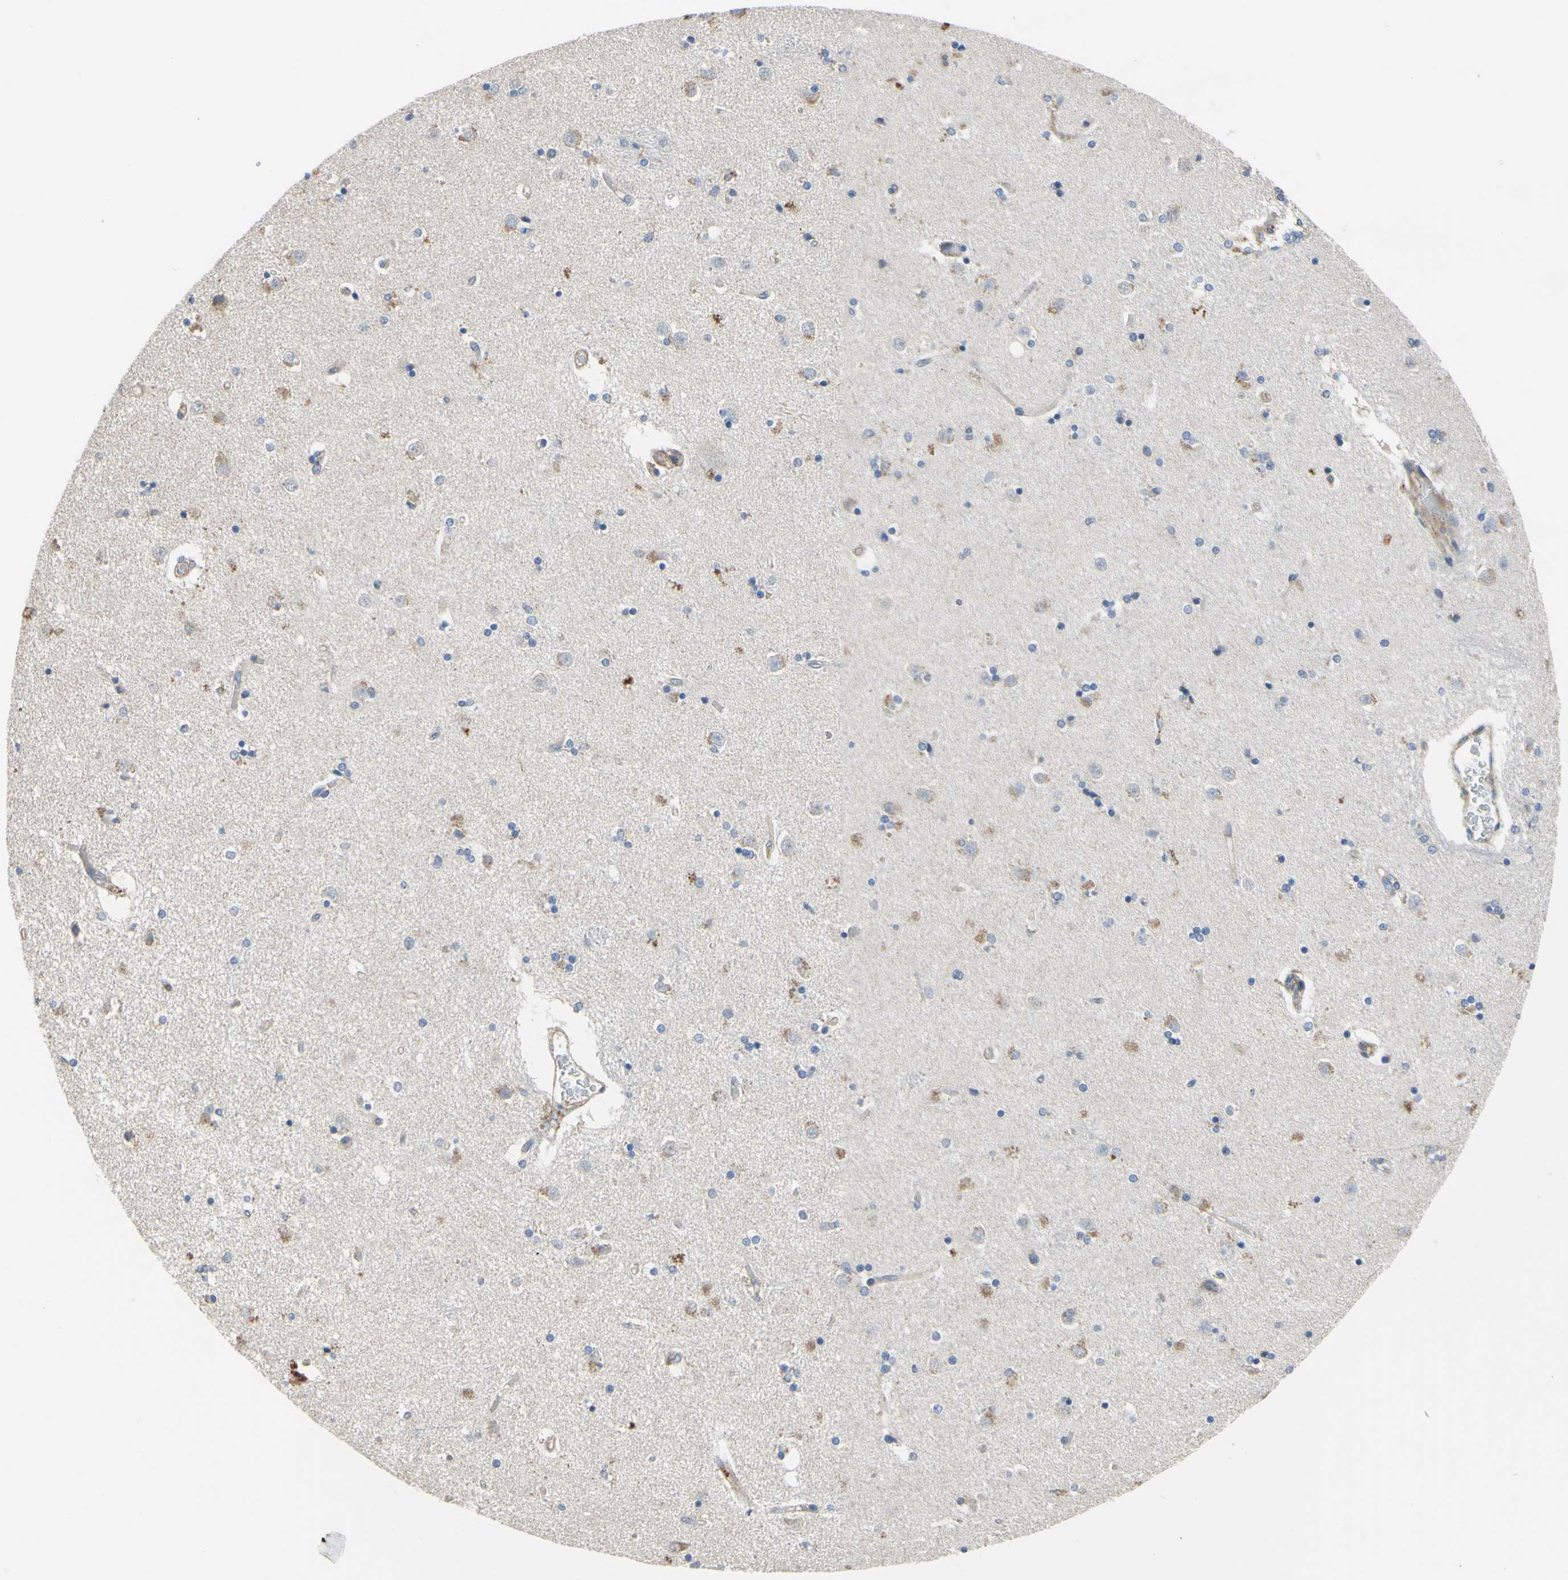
{"staining": {"intensity": "moderate", "quantity": "<25%", "location": "cytoplasmic/membranous"}, "tissue": "caudate", "cell_type": "Glial cells", "image_type": "normal", "snomed": [{"axis": "morphology", "description": "Normal tissue, NOS"}, {"axis": "topography", "description": "Lateral ventricle wall"}], "caption": "Moderate cytoplasmic/membranous positivity is seen in about <25% of glial cells in unremarkable caudate.", "gene": "BECN1", "patient": {"sex": "female", "age": 54}}